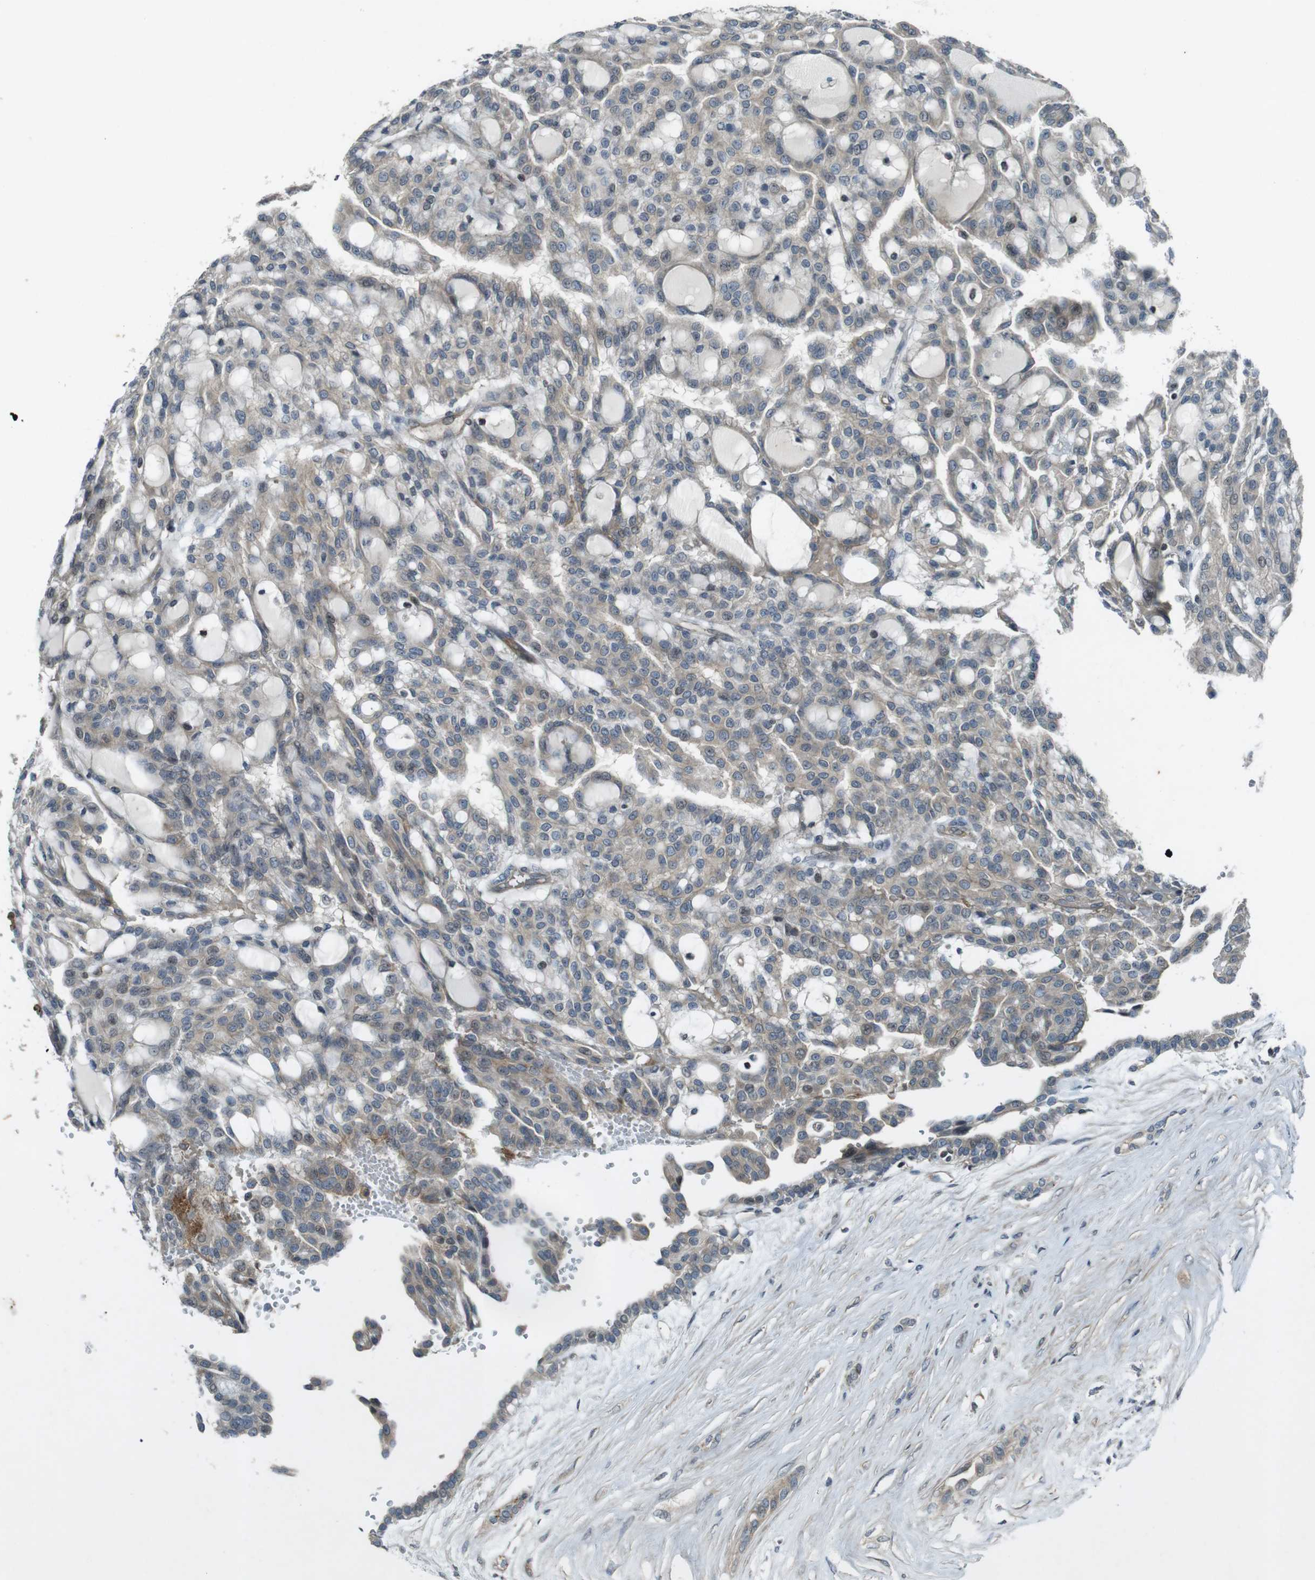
{"staining": {"intensity": "weak", "quantity": "<25%", "location": "cytoplasmic/membranous"}, "tissue": "renal cancer", "cell_type": "Tumor cells", "image_type": "cancer", "snomed": [{"axis": "morphology", "description": "Adenocarcinoma, NOS"}, {"axis": "topography", "description": "Kidney"}], "caption": "Immunohistochemistry image of neoplastic tissue: renal adenocarcinoma stained with DAB (3,3'-diaminobenzidine) exhibits no significant protein positivity in tumor cells. (DAB (3,3'-diaminobenzidine) immunohistochemistry (IHC), high magnification).", "gene": "ZYX", "patient": {"sex": "male", "age": 63}}